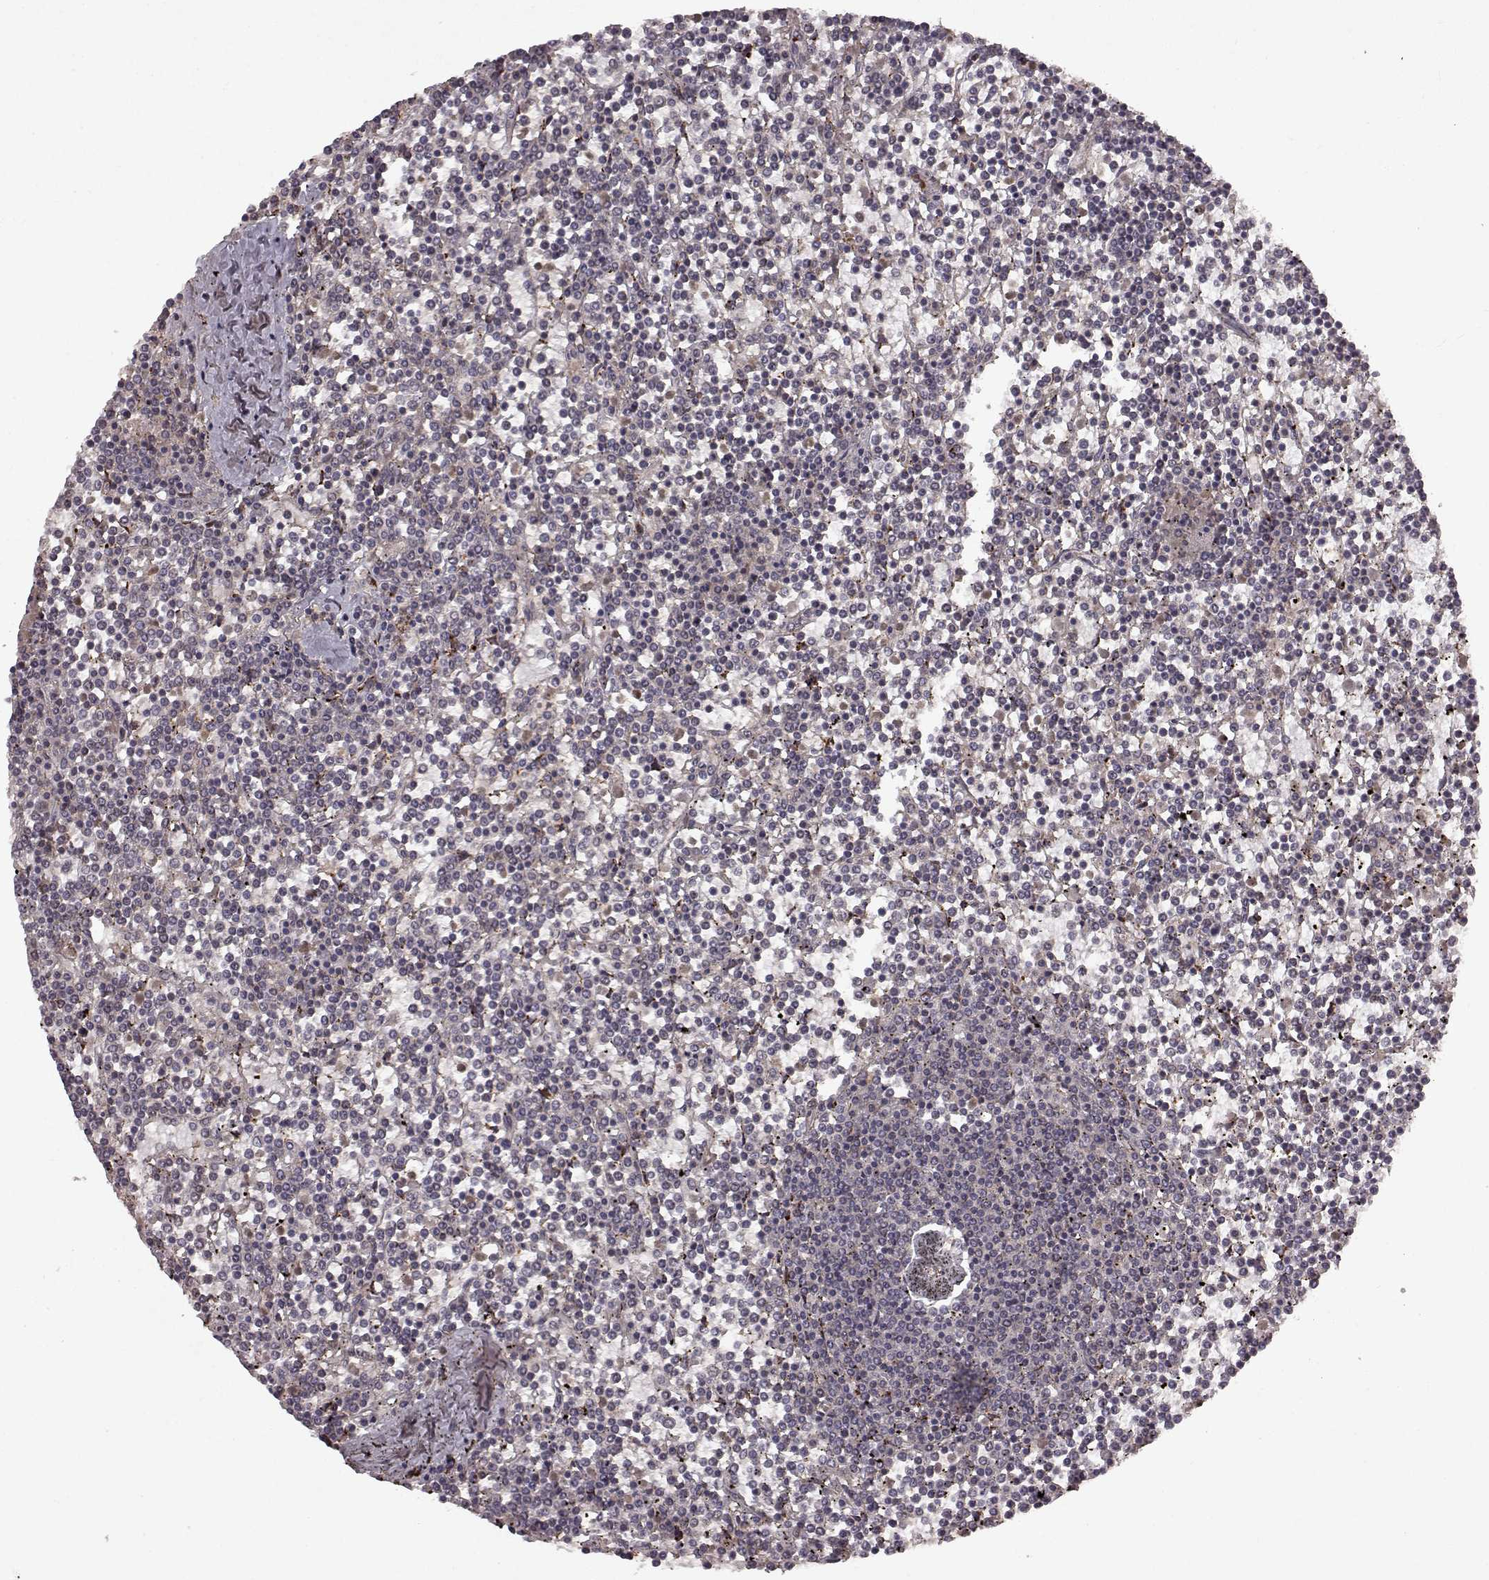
{"staining": {"intensity": "negative", "quantity": "none", "location": "none"}, "tissue": "lymphoma", "cell_type": "Tumor cells", "image_type": "cancer", "snomed": [{"axis": "morphology", "description": "Malignant lymphoma, non-Hodgkin's type, Low grade"}, {"axis": "topography", "description": "Spleen"}], "caption": "Tumor cells are negative for protein expression in human lymphoma. Brightfield microscopy of immunohistochemistry (IHC) stained with DAB (3,3'-diaminobenzidine) (brown) and hematoxylin (blue), captured at high magnification.", "gene": "FSTL1", "patient": {"sex": "female", "age": 19}}